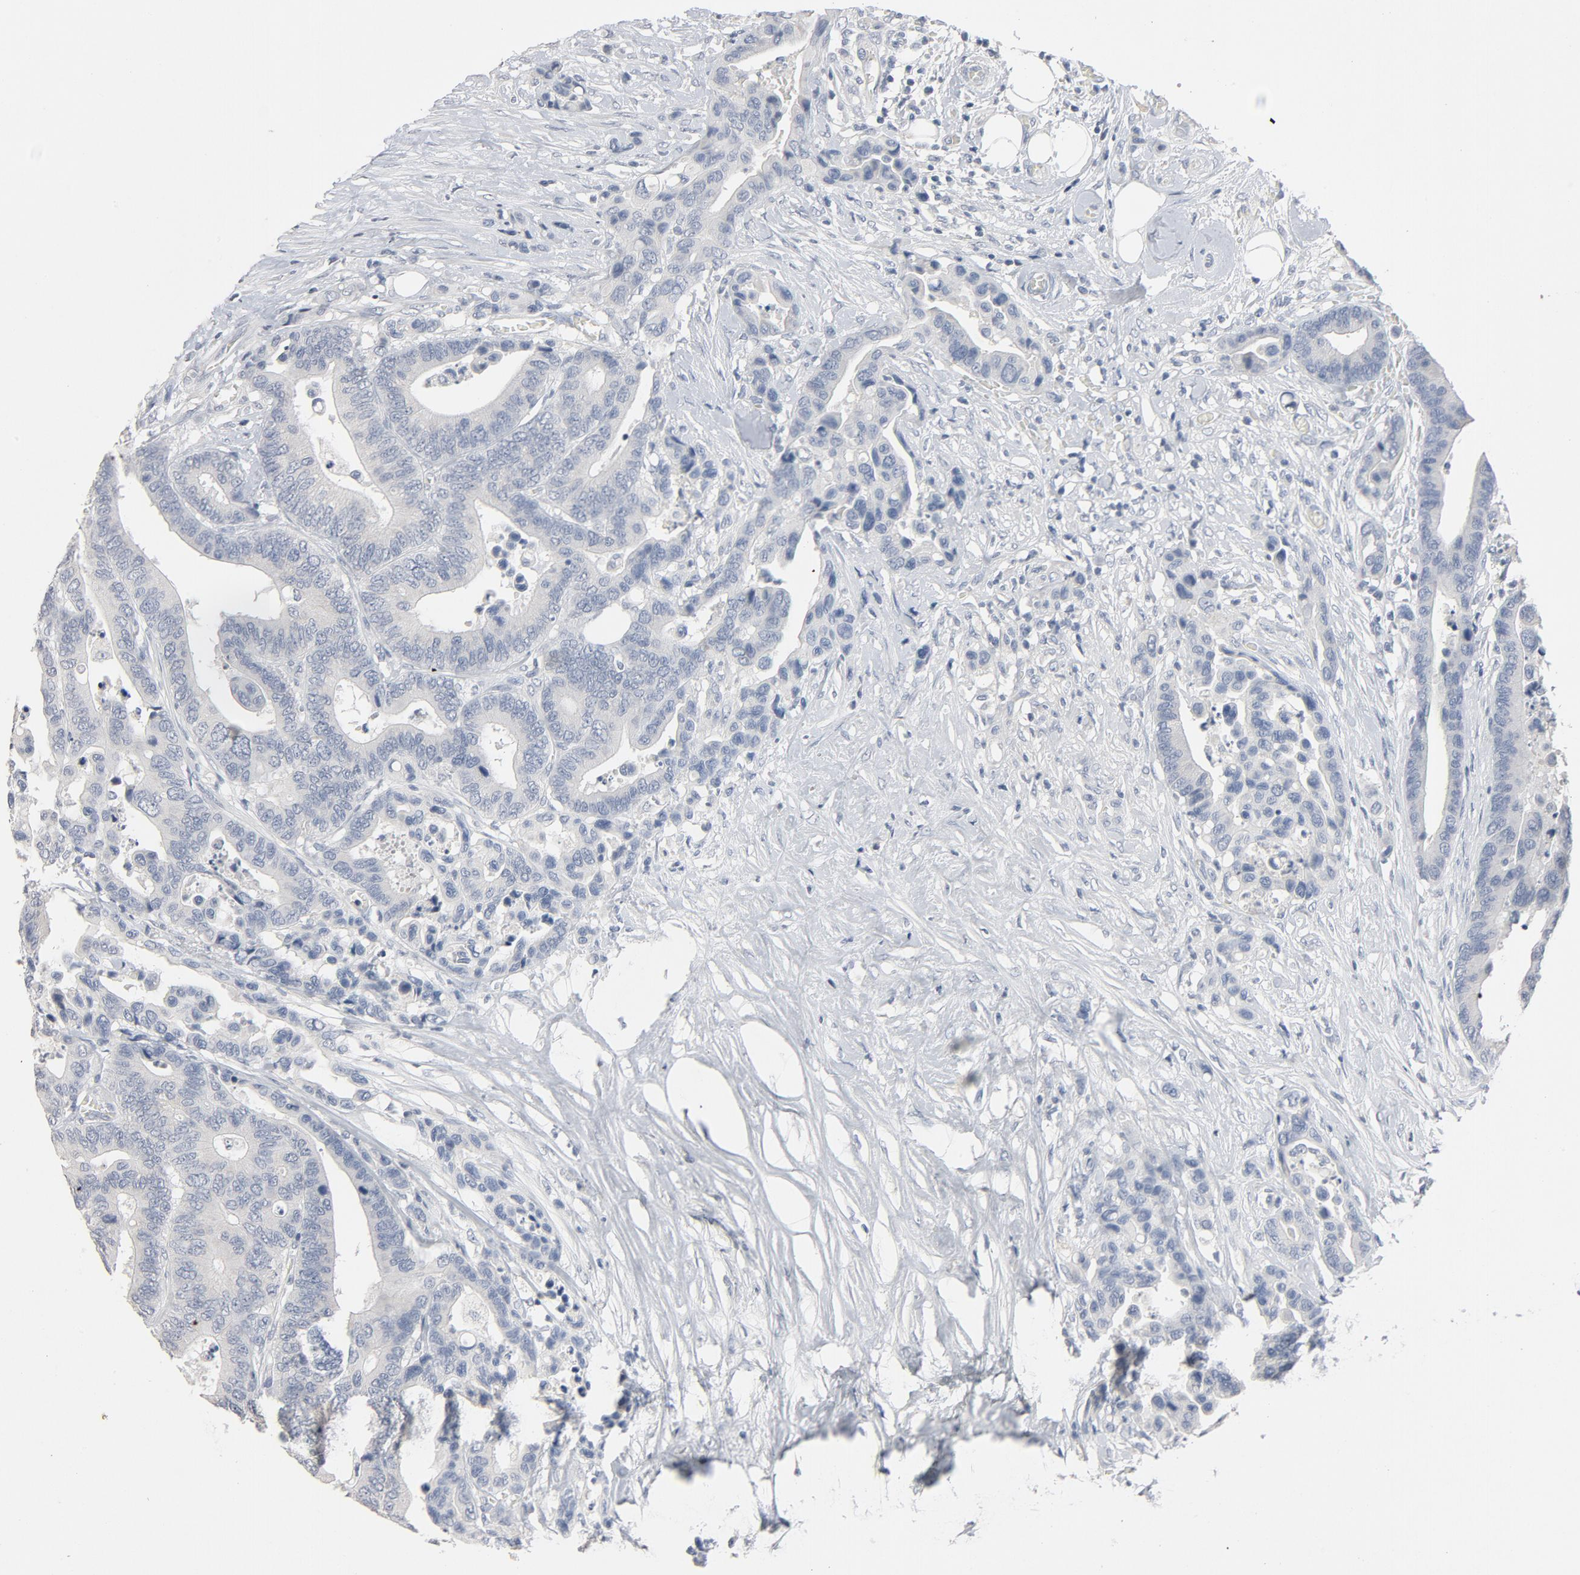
{"staining": {"intensity": "negative", "quantity": "none", "location": "none"}, "tissue": "colorectal cancer", "cell_type": "Tumor cells", "image_type": "cancer", "snomed": [{"axis": "morphology", "description": "Adenocarcinoma, NOS"}, {"axis": "topography", "description": "Colon"}], "caption": "High magnification brightfield microscopy of colorectal adenocarcinoma stained with DAB (3,3'-diaminobenzidine) (brown) and counterstained with hematoxylin (blue): tumor cells show no significant staining.", "gene": "ZCCHC13", "patient": {"sex": "male", "age": 82}}